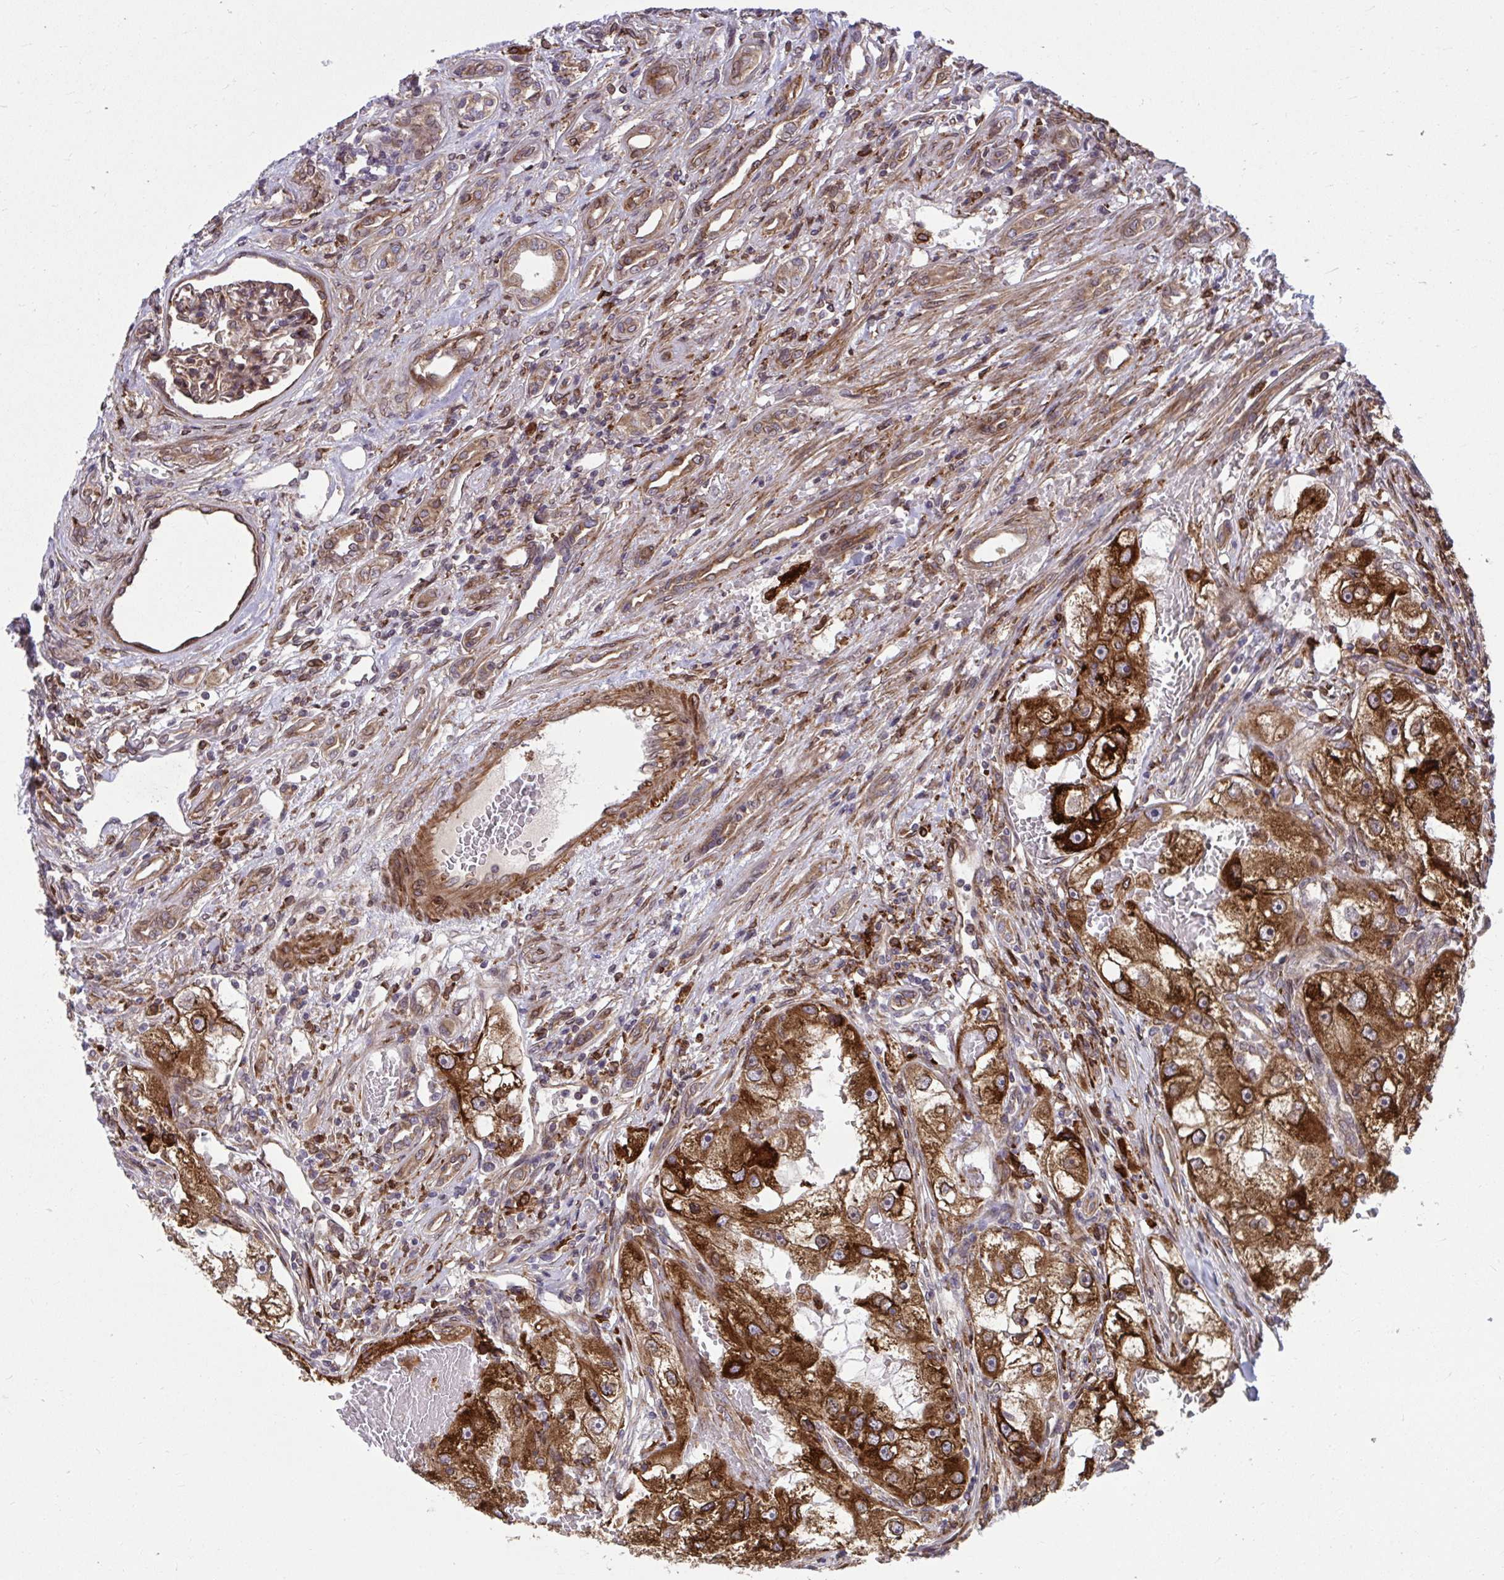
{"staining": {"intensity": "strong", "quantity": ">75%", "location": "cytoplasmic/membranous"}, "tissue": "renal cancer", "cell_type": "Tumor cells", "image_type": "cancer", "snomed": [{"axis": "morphology", "description": "Adenocarcinoma, NOS"}, {"axis": "topography", "description": "Kidney"}], "caption": "IHC of renal cancer shows high levels of strong cytoplasmic/membranous staining in about >75% of tumor cells.", "gene": "STIM2", "patient": {"sex": "male", "age": 63}}